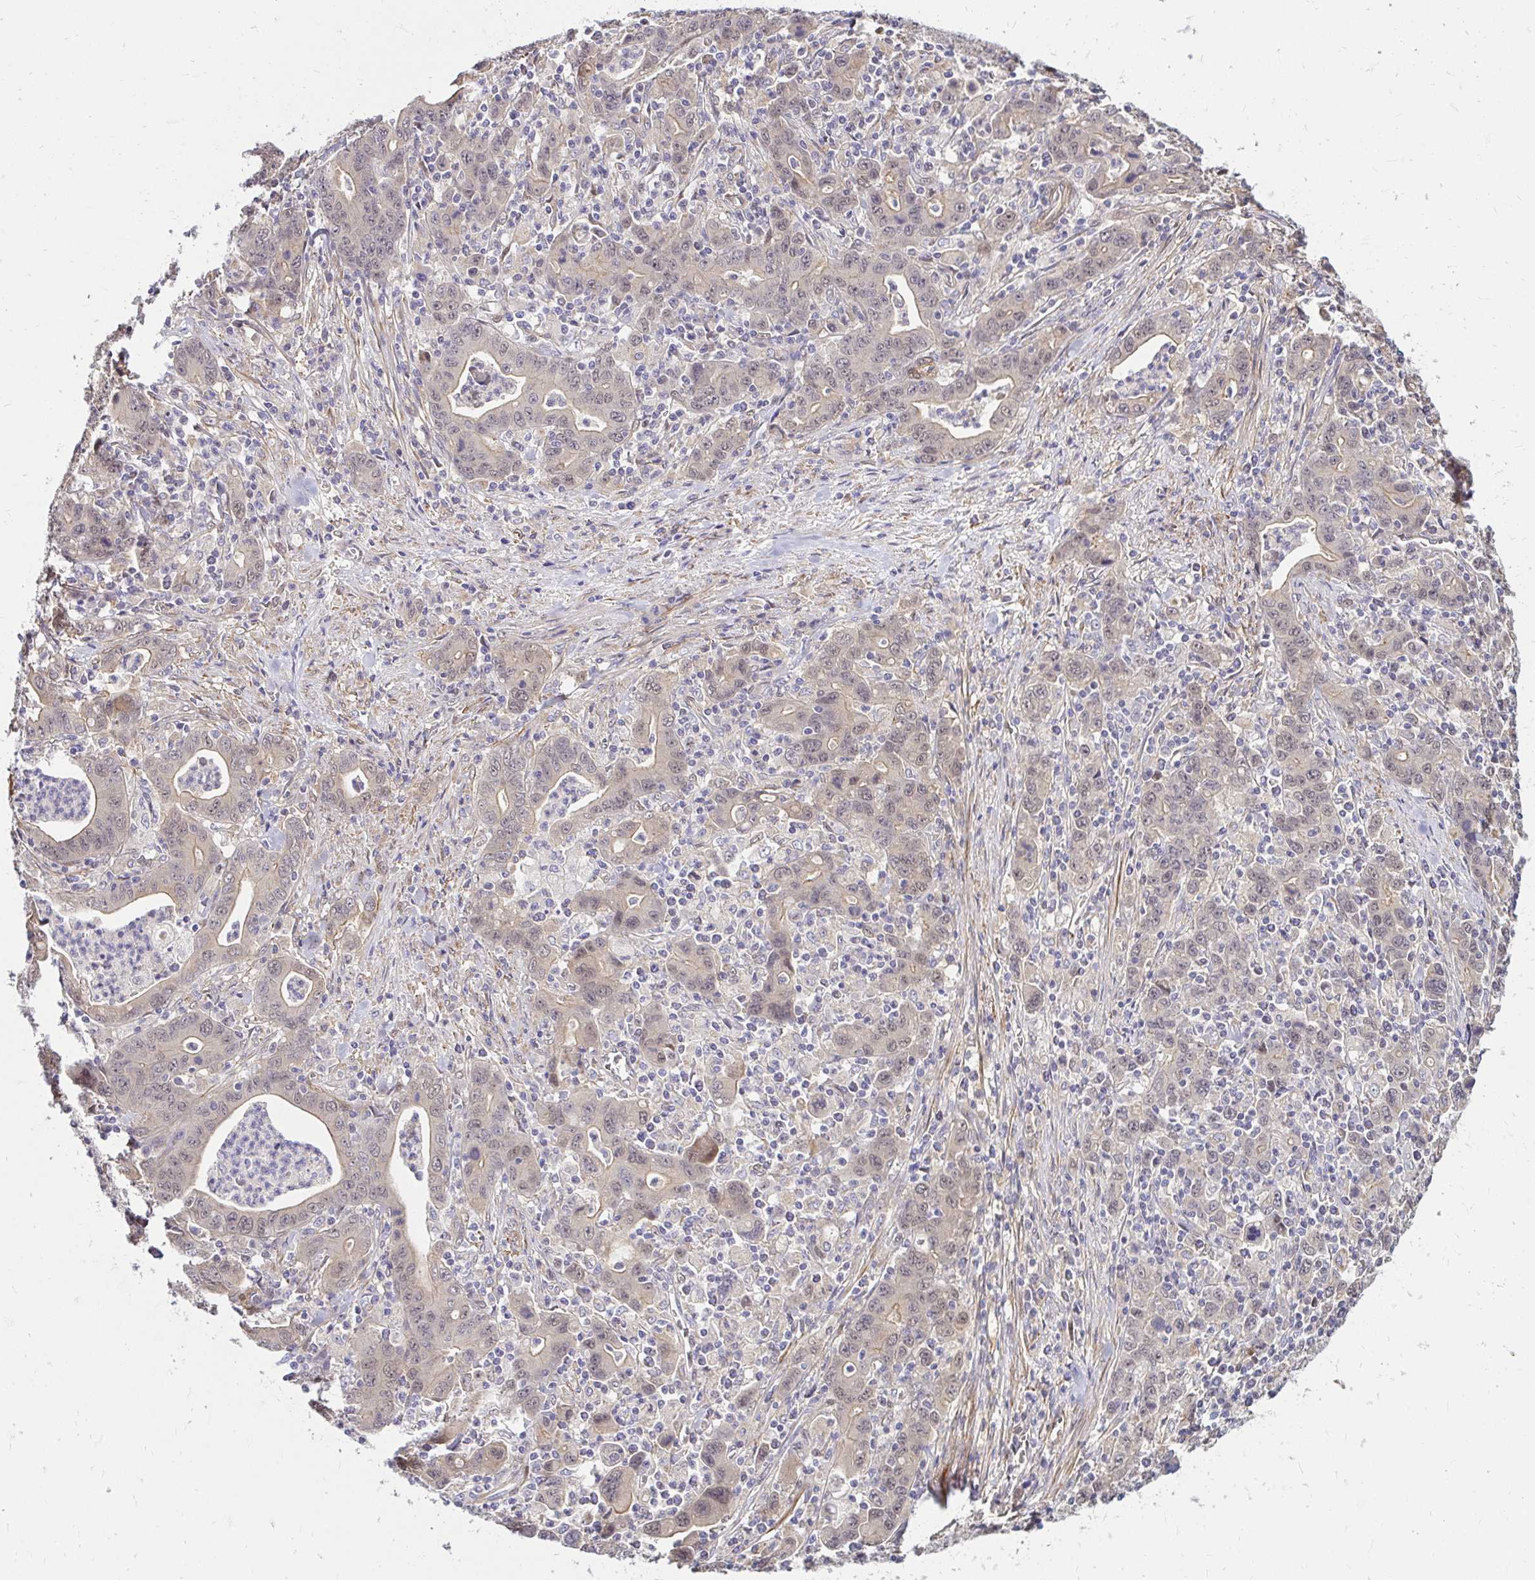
{"staining": {"intensity": "weak", "quantity": "<25%", "location": "cytoplasmic/membranous,nuclear"}, "tissue": "stomach cancer", "cell_type": "Tumor cells", "image_type": "cancer", "snomed": [{"axis": "morphology", "description": "Adenocarcinoma, NOS"}, {"axis": "topography", "description": "Stomach, upper"}], "caption": "Immunohistochemistry photomicrograph of stomach cancer (adenocarcinoma) stained for a protein (brown), which reveals no positivity in tumor cells.", "gene": "YAP1", "patient": {"sex": "male", "age": 69}}